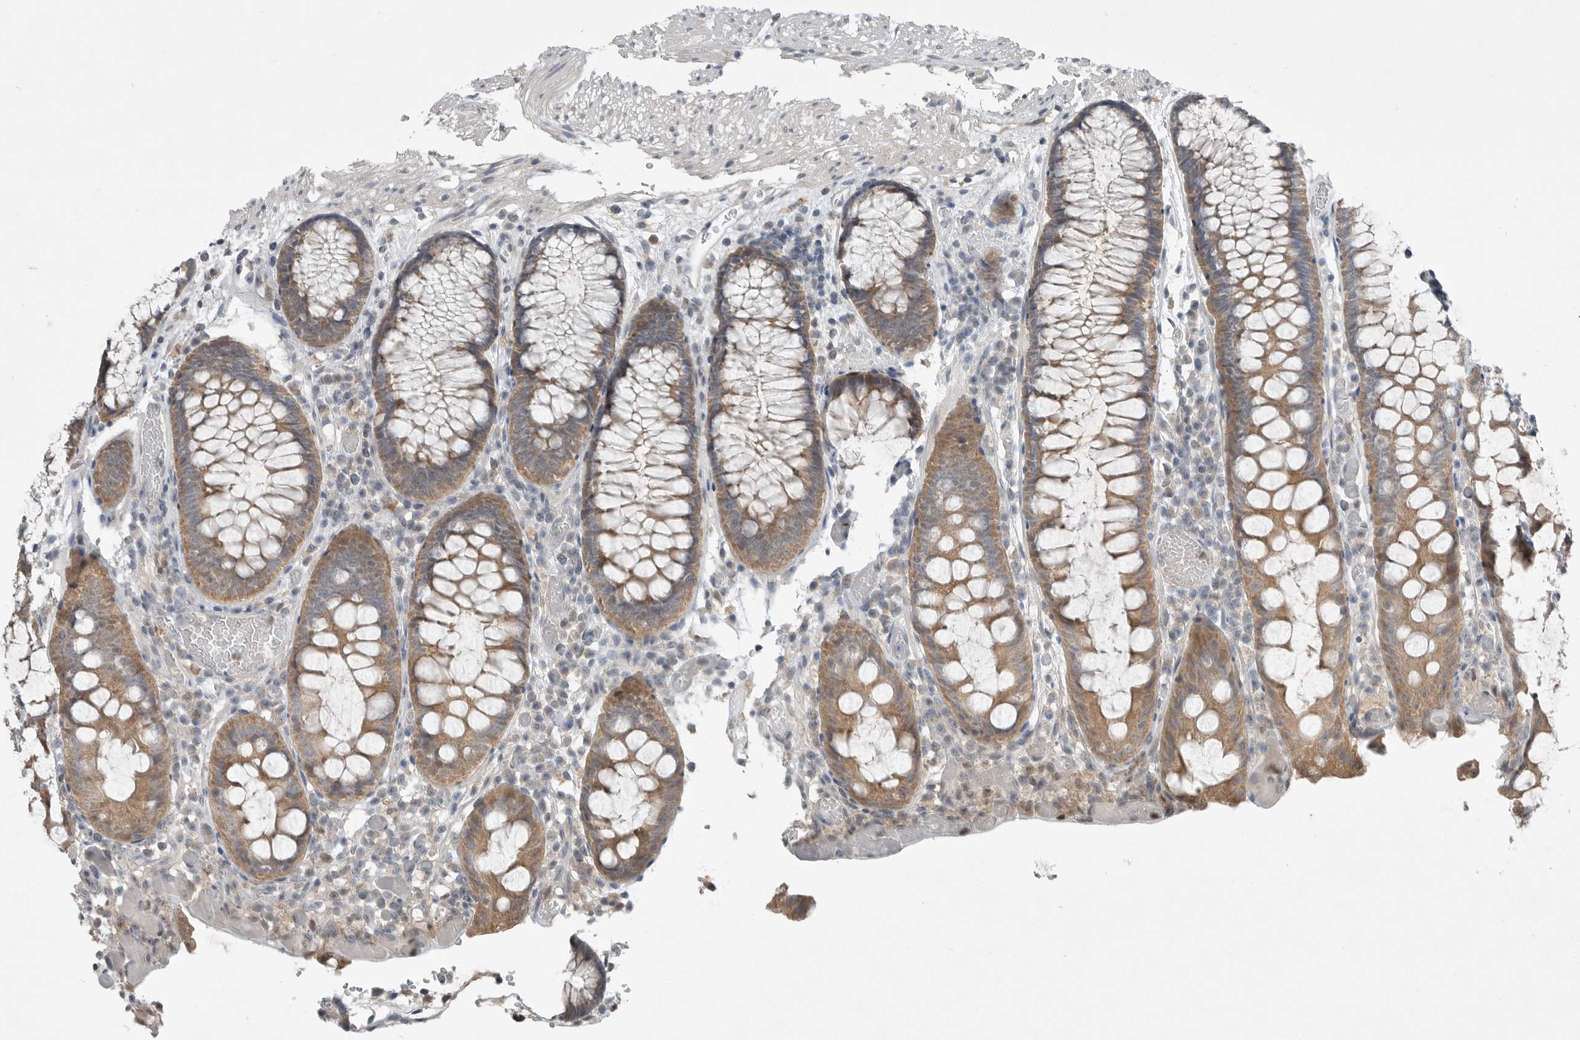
{"staining": {"intensity": "weak", "quantity": ">75%", "location": "cytoplasmic/membranous"}, "tissue": "colon", "cell_type": "Endothelial cells", "image_type": "normal", "snomed": [{"axis": "morphology", "description": "Normal tissue, NOS"}, {"axis": "topography", "description": "Colon"}], "caption": "Colon was stained to show a protein in brown. There is low levels of weak cytoplasmic/membranous positivity in about >75% of endothelial cells. (brown staining indicates protein expression, while blue staining denotes nuclei).", "gene": "MFAP3L", "patient": {"sex": "male", "age": 14}}